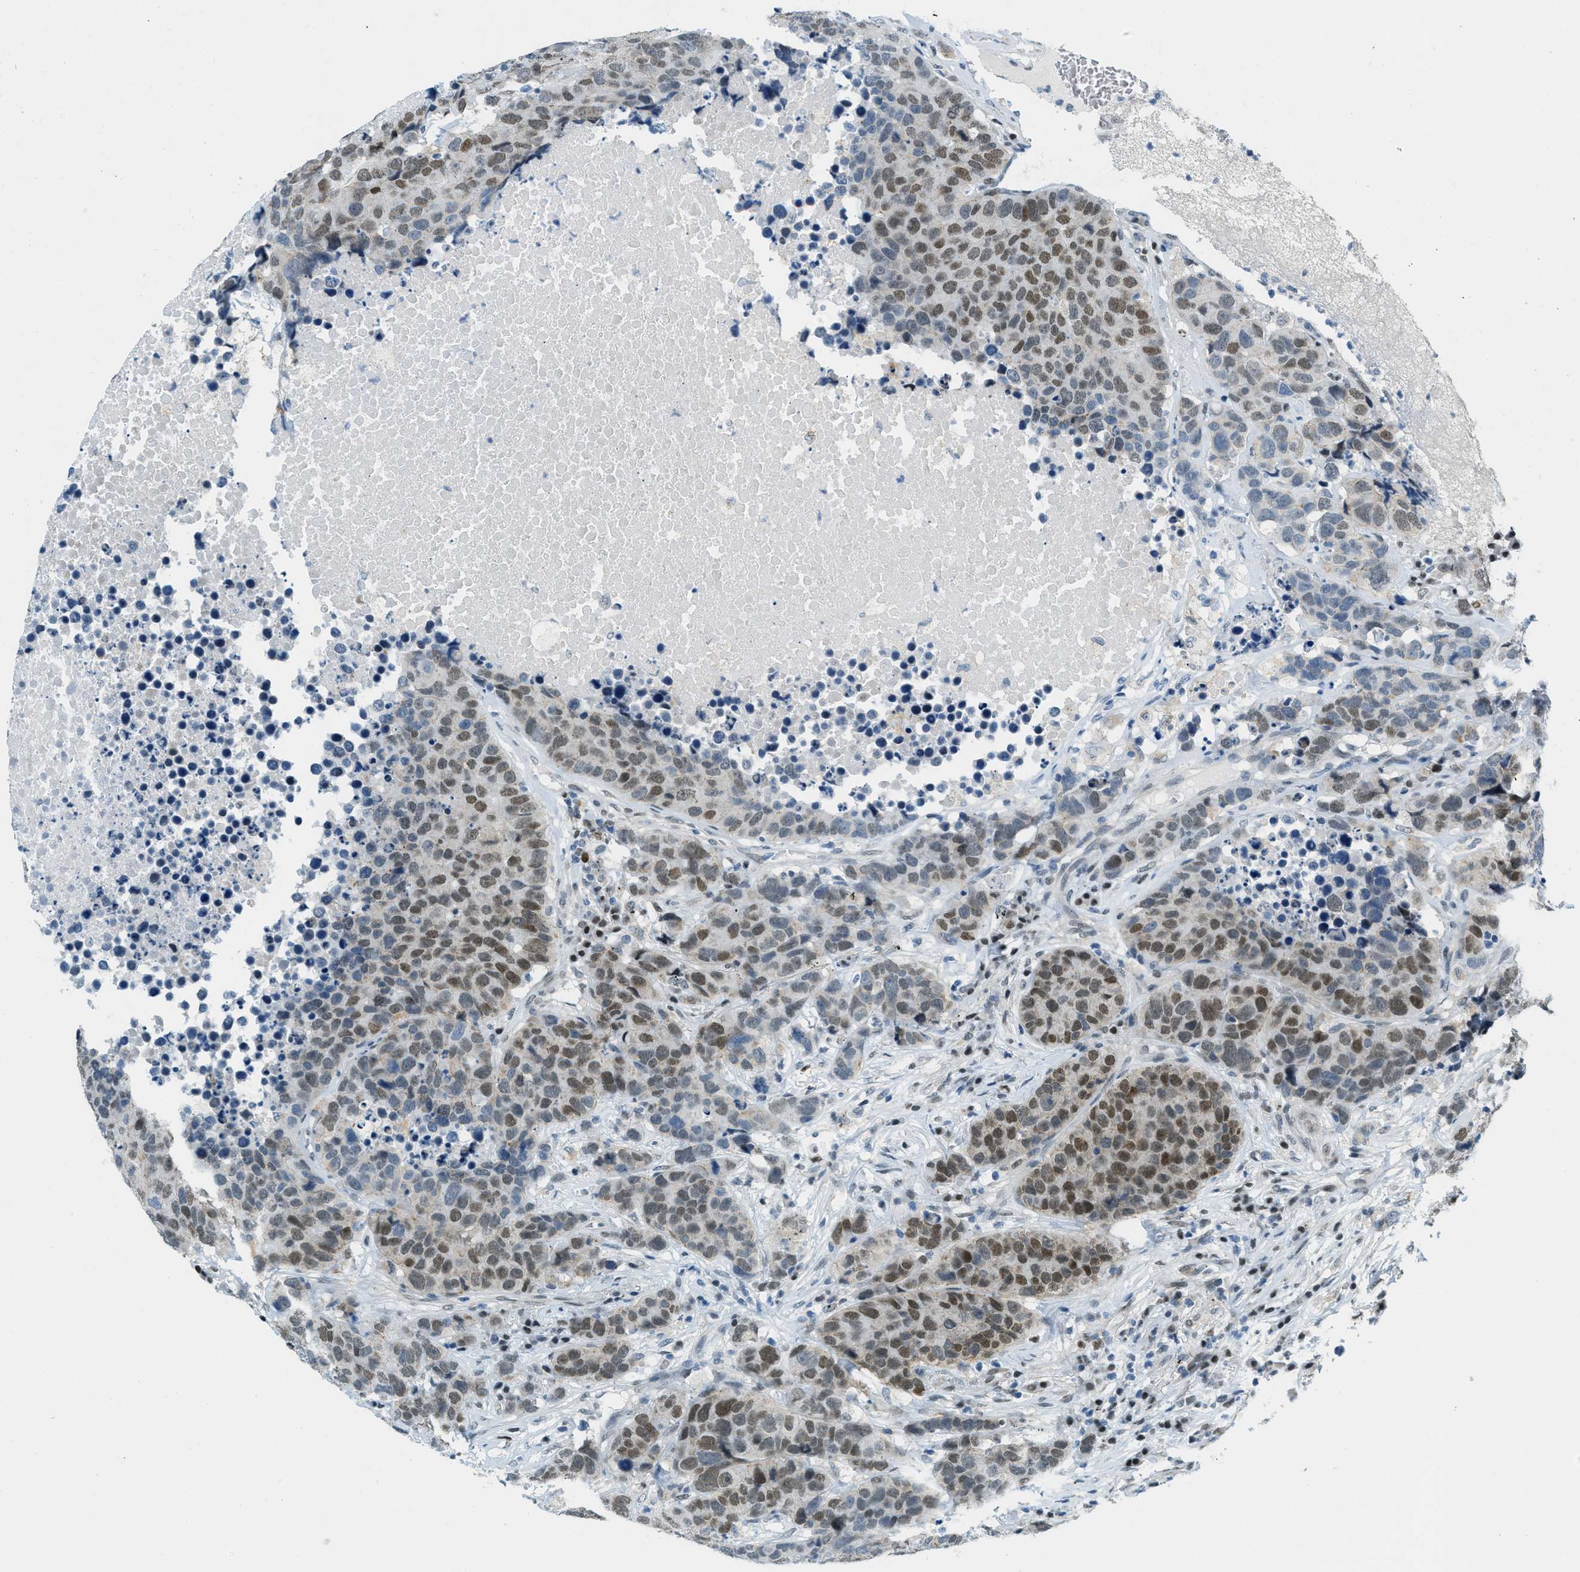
{"staining": {"intensity": "moderate", "quantity": "25%-75%", "location": "nuclear"}, "tissue": "carcinoid", "cell_type": "Tumor cells", "image_type": "cancer", "snomed": [{"axis": "morphology", "description": "Carcinoid, malignant, NOS"}, {"axis": "topography", "description": "Lung"}], "caption": "Malignant carcinoid was stained to show a protein in brown. There is medium levels of moderate nuclear positivity in approximately 25%-75% of tumor cells.", "gene": "TCF3", "patient": {"sex": "male", "age": 60}}